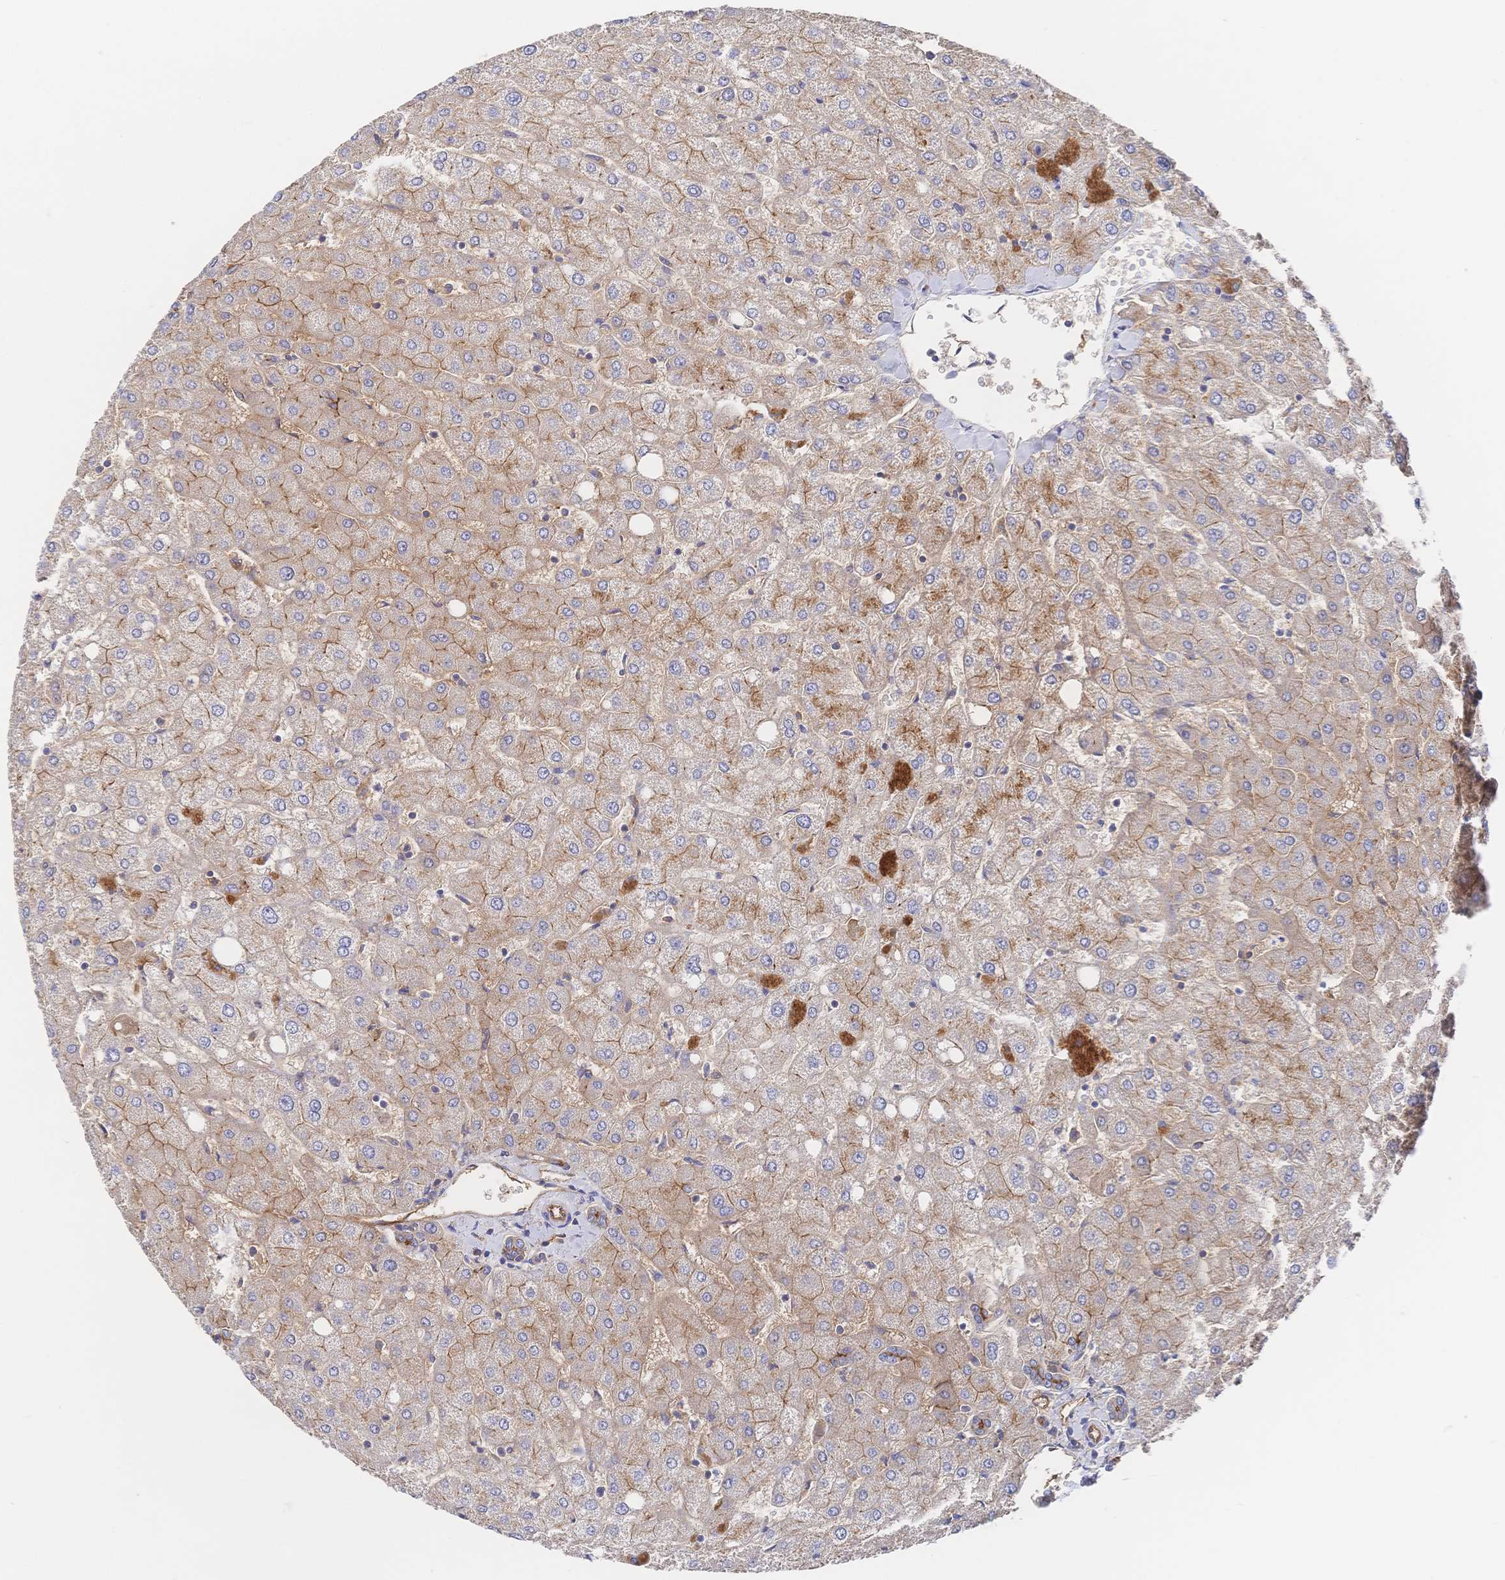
{"staining": {"intensity": "moderate", "quantity": "25%-75%", "location": "cytoplasmic/membranous"}, "tissue": "liver", "cell_type": "Cholangiocytes", "image_type": "normal", "snomed": [{"axis": "morphology", "description": "Normal tissue, NOS"}, {"axis": "topography", "description": "Liver"}], "caption": "Immunohistochemical staining of benign human liver demonstrates 25%-75% levels of moderate cytoplasmic/membranous protein expression in about 25%-75% of cholangiocytes. Ihc stains the protein in brown and the nuclei are stained blue.", "gene": "F11R", "patient": {"sex": "female", "age": 54}}